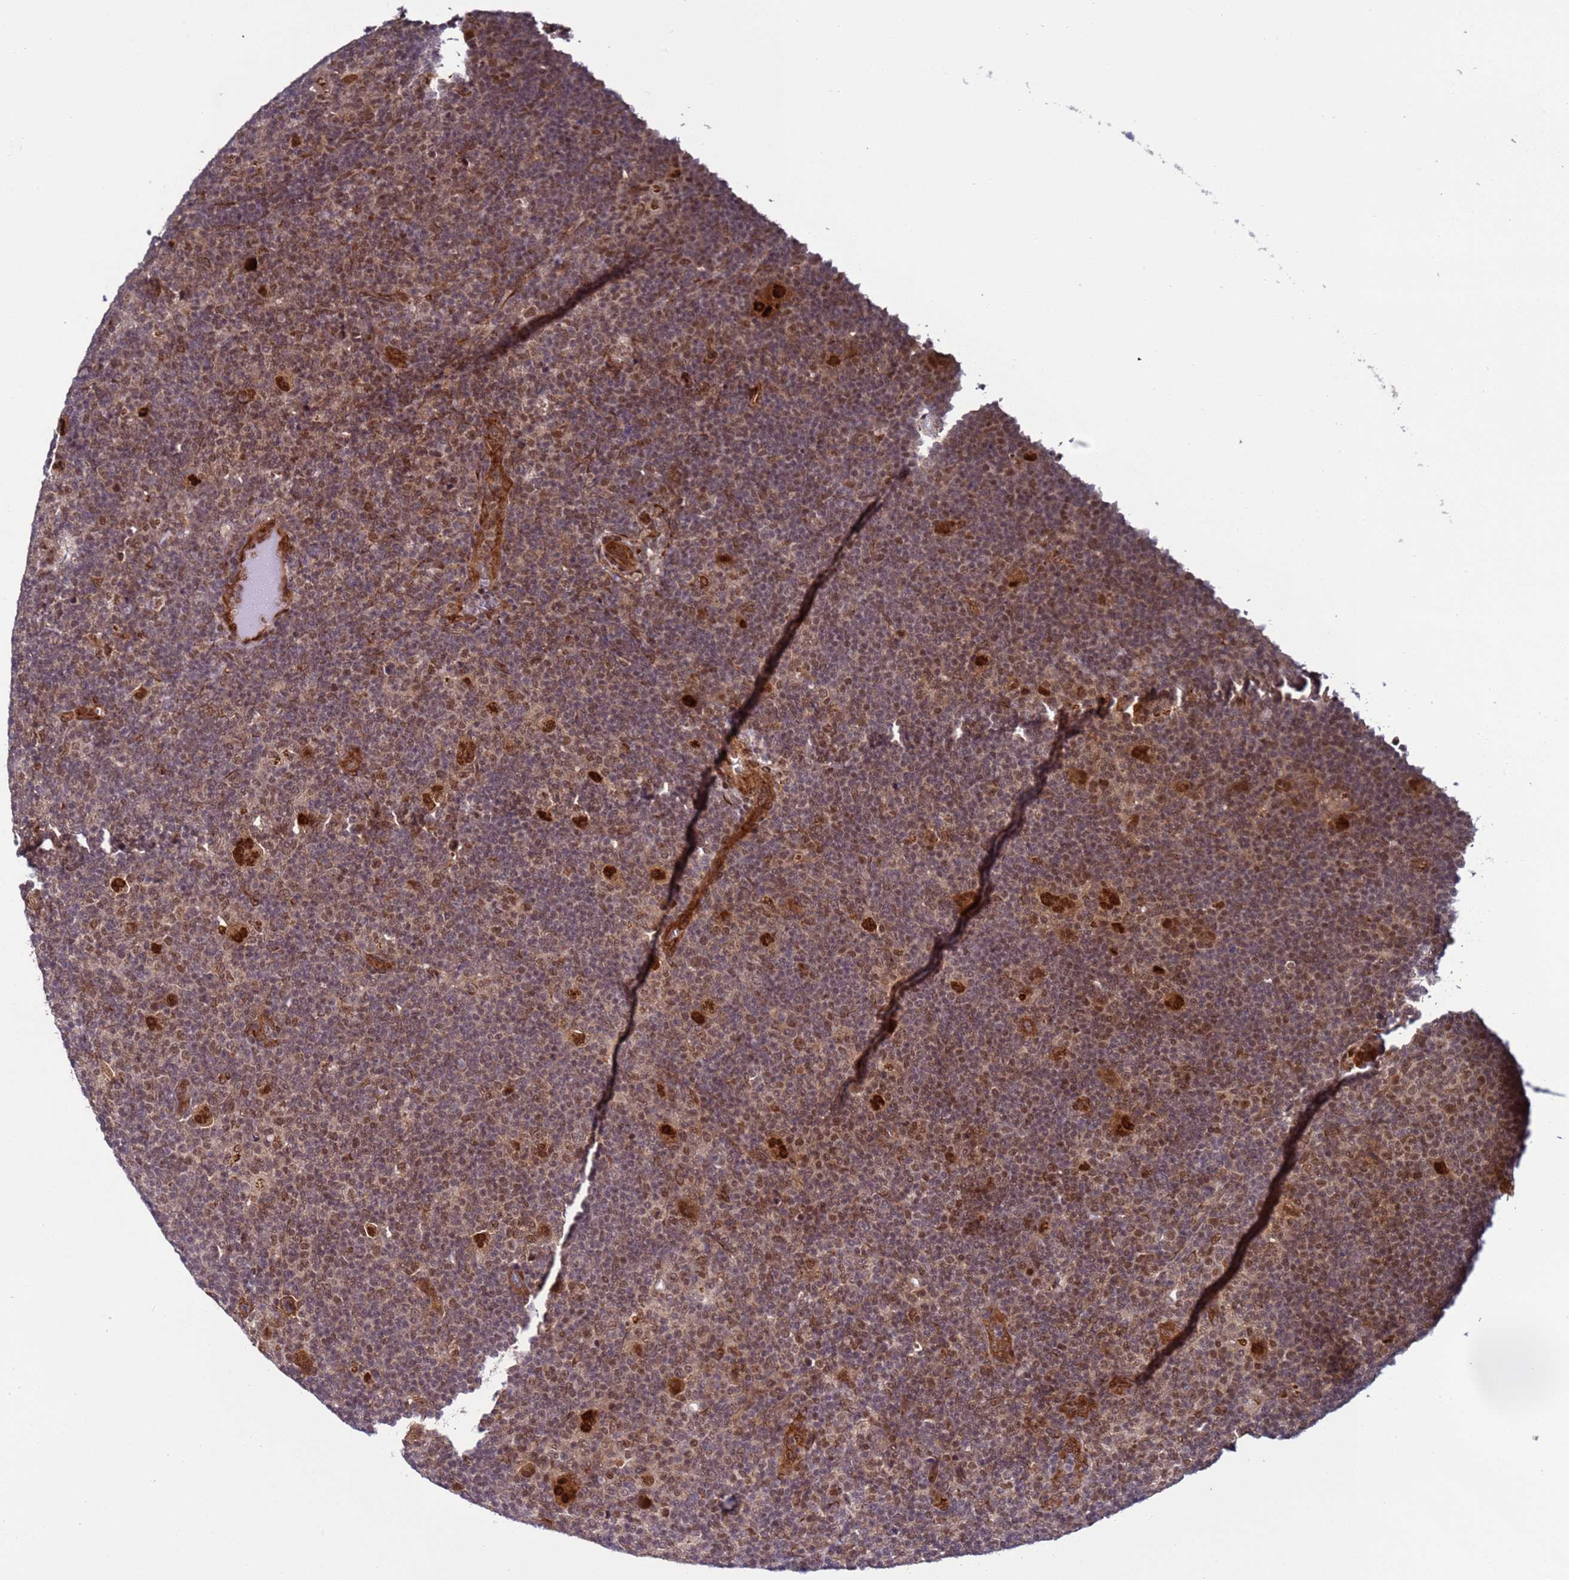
{"staining": {"intensity": "moderate", "quantity": ">75%", "location": "cytoplasmic/membranous,nuclear"}, "tissue": "lymphoma", "cell_type": "Tumor cells", "image_type": "cancer", "snomed": [{"axis": "morphology", "description": "Hodgkin's disease, NOS"}, {"axis": "topography", "description": "Lymph node"}], "caption": "This photomicrograph demonstrates IHC staining of human Hodgkin's disease, with medium moderate cytoplasmic/membranous and nuclear staining in about >75% of tumor cells.", "gene": "POLR2D", "patient": {"sex": "female", "age": 57}}